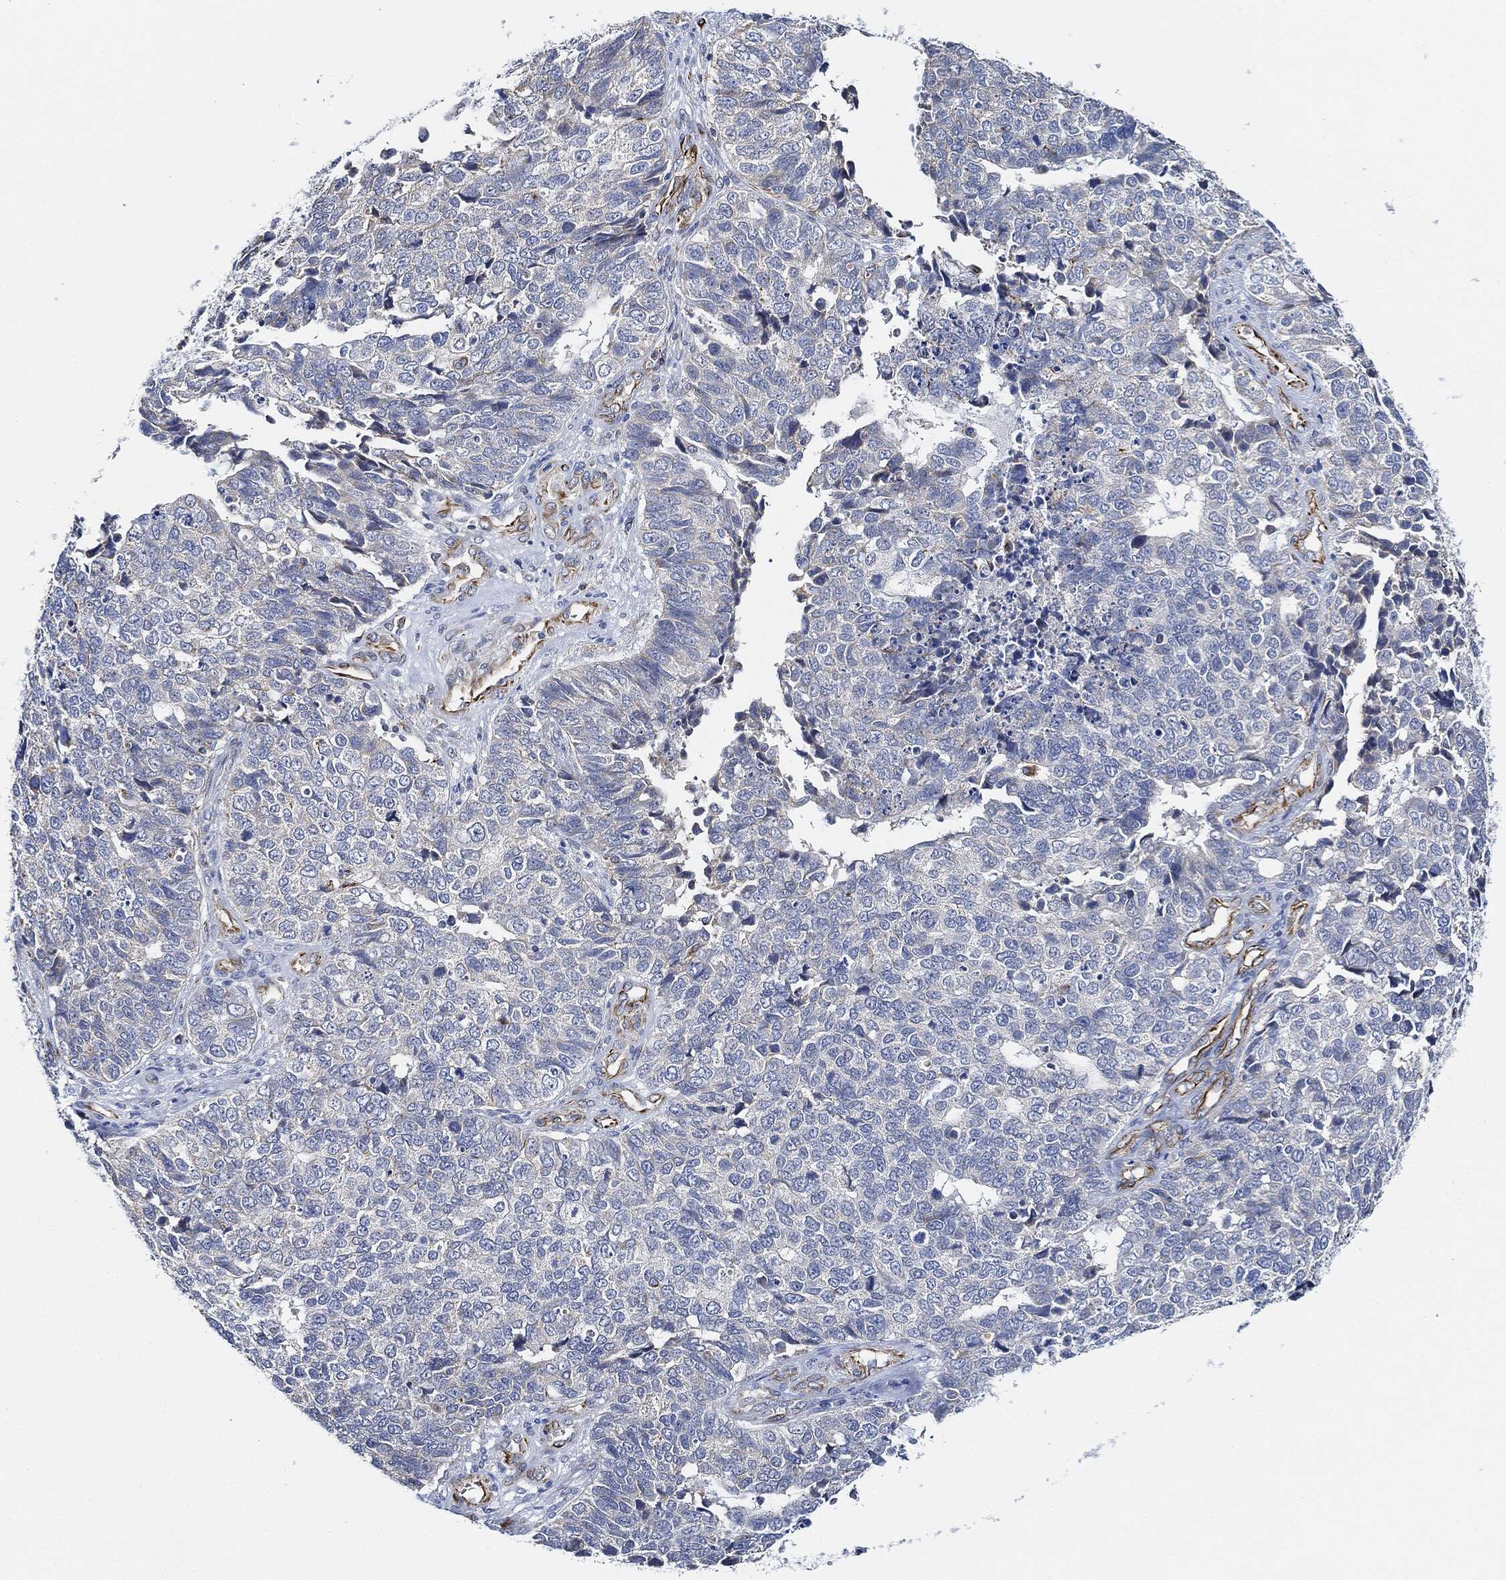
{"staining": {"intensity": "negative", "quantity": "none", "location": "none"}, "tissue": "cervical cancer", "cell_type": "Tumor cells", "image_type": "cancer", "snomed": [{"axis": "morphology", "description": "Squamous cell carcinoma, NOS"}, {"axis": "topography", "description": "Cervix"}], "caption": "Protein analysis of cervical cancer shows no significant staining in tumor cells.", "gene": "THSD1", "patient": {"sex": "female", "age": 63}}